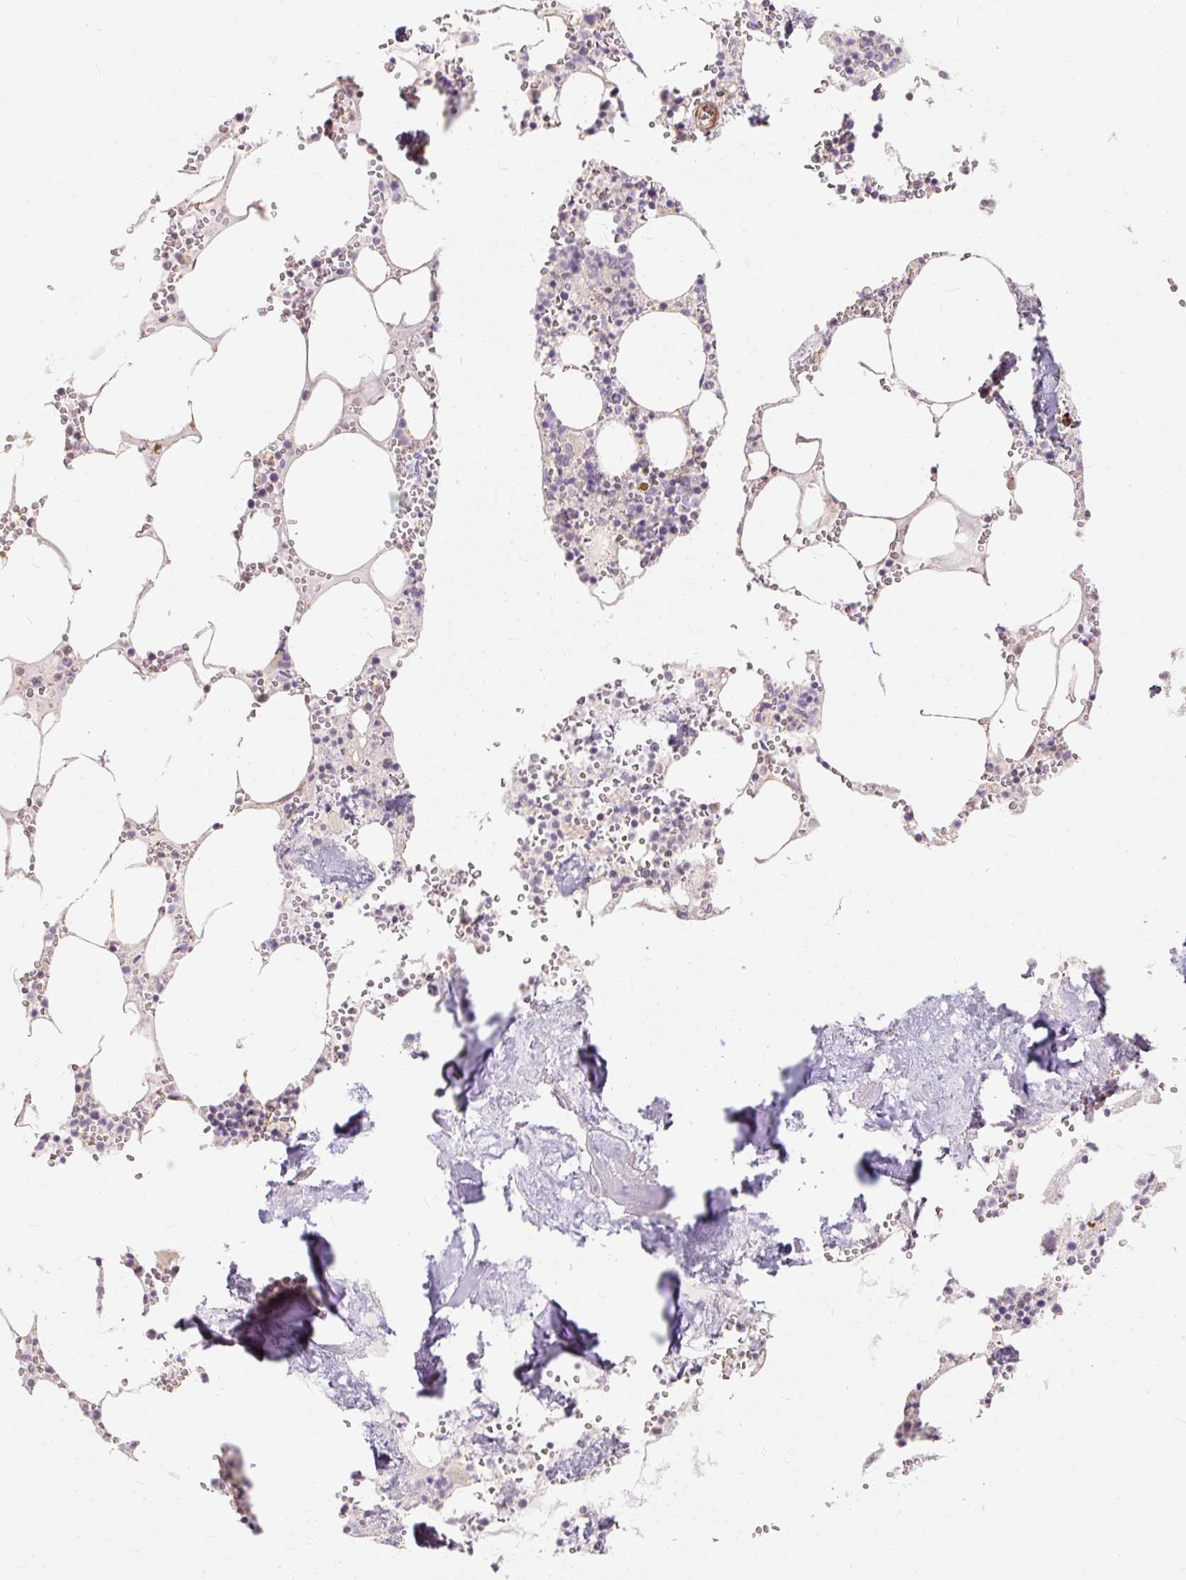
{"staining": {"intensity": "negative", "quantity": "none", "location": "none"}, "tissue": "bone marrow", "cell_type": "Hematopoietic cells", "image_type": "normal", "snomed": [{"axis": "morphology", "description": "Normal tissue, NOS"}, {"axis": "topography", "description": "Bone marrow"}], "caption": "Hematopoietic cells are negative for protein expression in normal human bone marrow. The staining is performed using DAB brown chromogen with nuclei counter-stained in using hematoxylin.", "gene": "RB1CC1", "patient": {"sex": "male", "age": 54}}